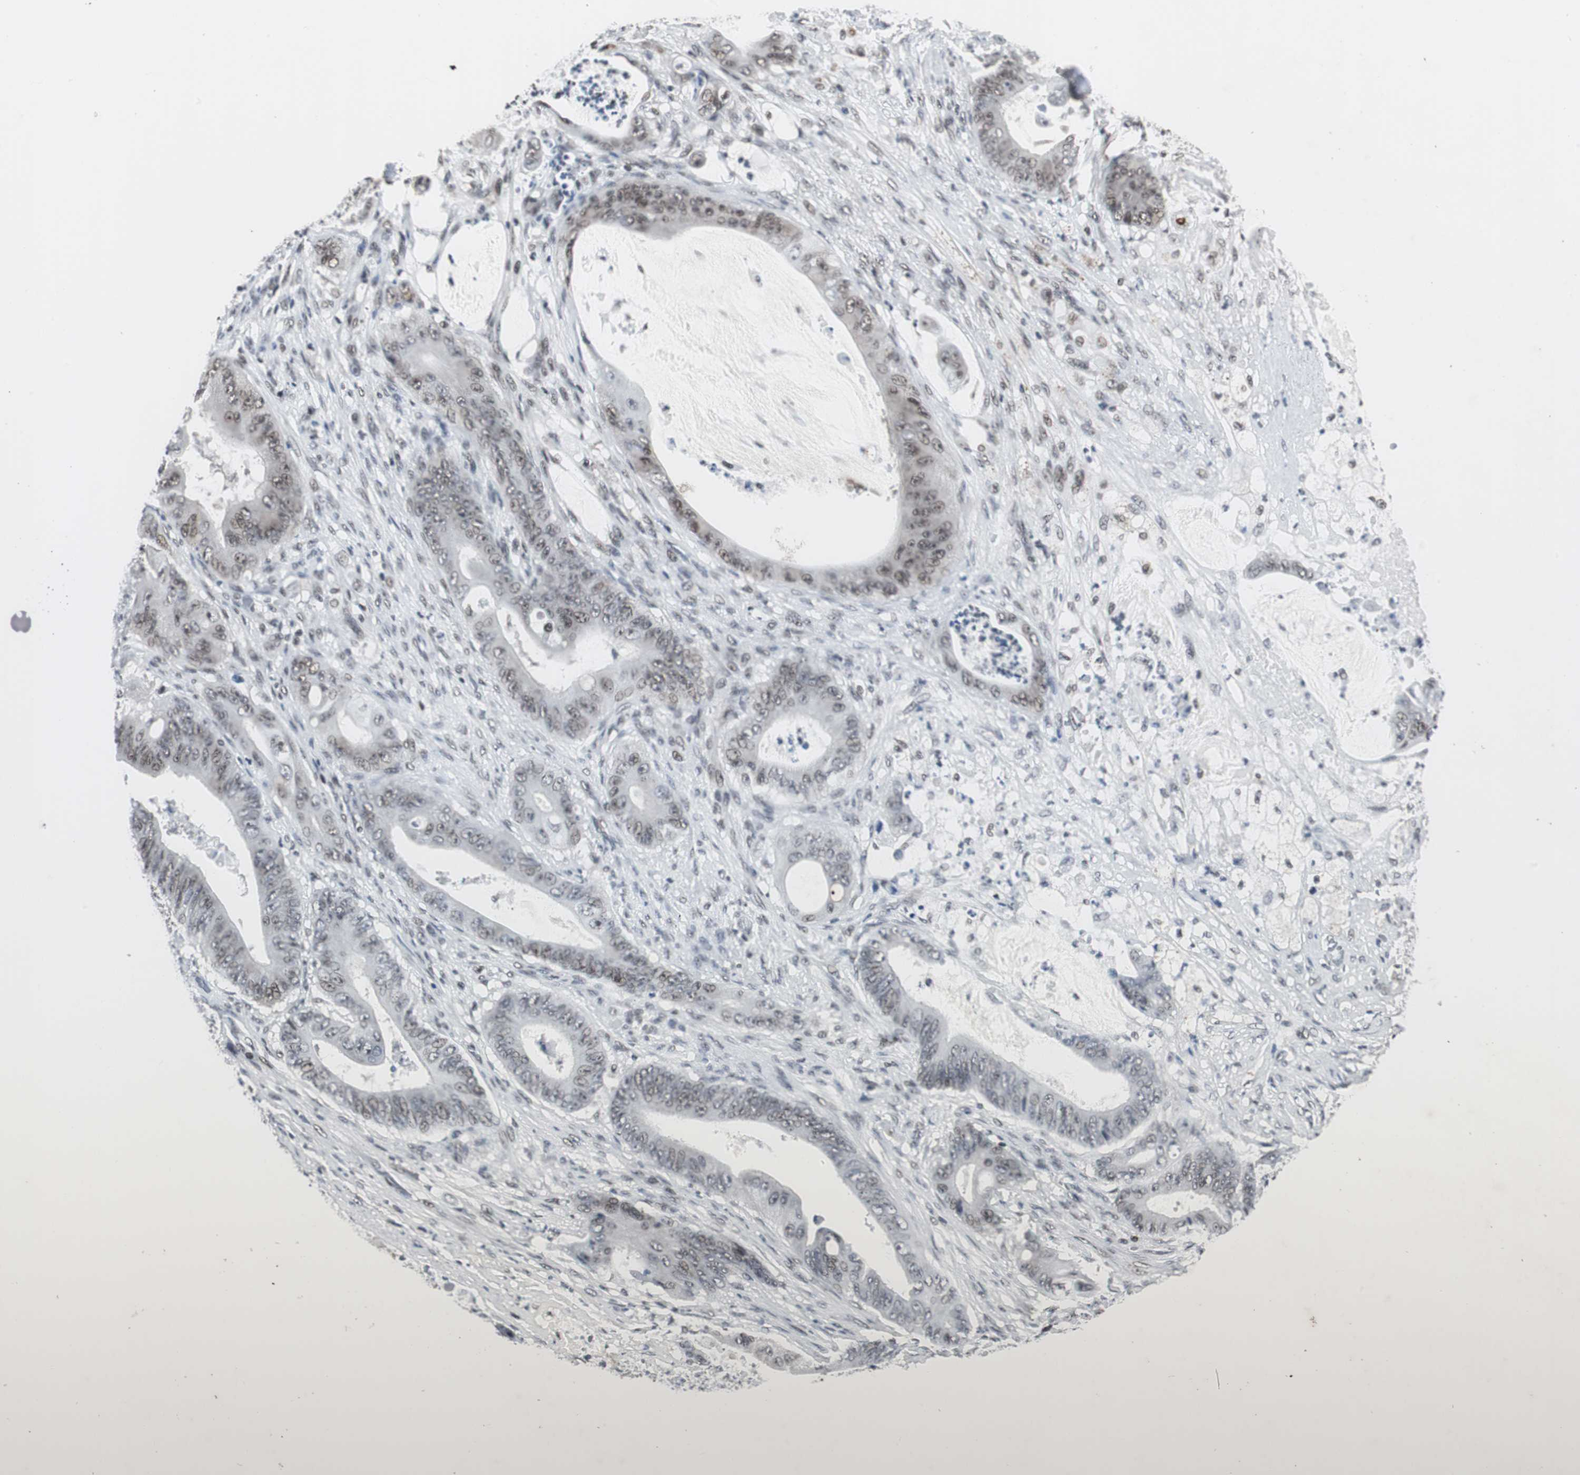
{"staining": {"intensity": "weak", "quantity": ">75%", "location": "nuclear"}, "tissue": "stomach cancer", "cell_type": "Tumor cells", "image_type": "cancer", "snomed": [{"axis": "morphology", "description": "Adenocarcinoma, NOS"}, {"axis": "topography", "description": "Stomach"}], "caption": "Human stomach cancer (adenocarcinoma) stained with a brown dye reveals weak nuclear positive expression in approximately >75% of tumor cells.", "gene": "RAD9A", "patient": {"sex": "female", "age": 73}}